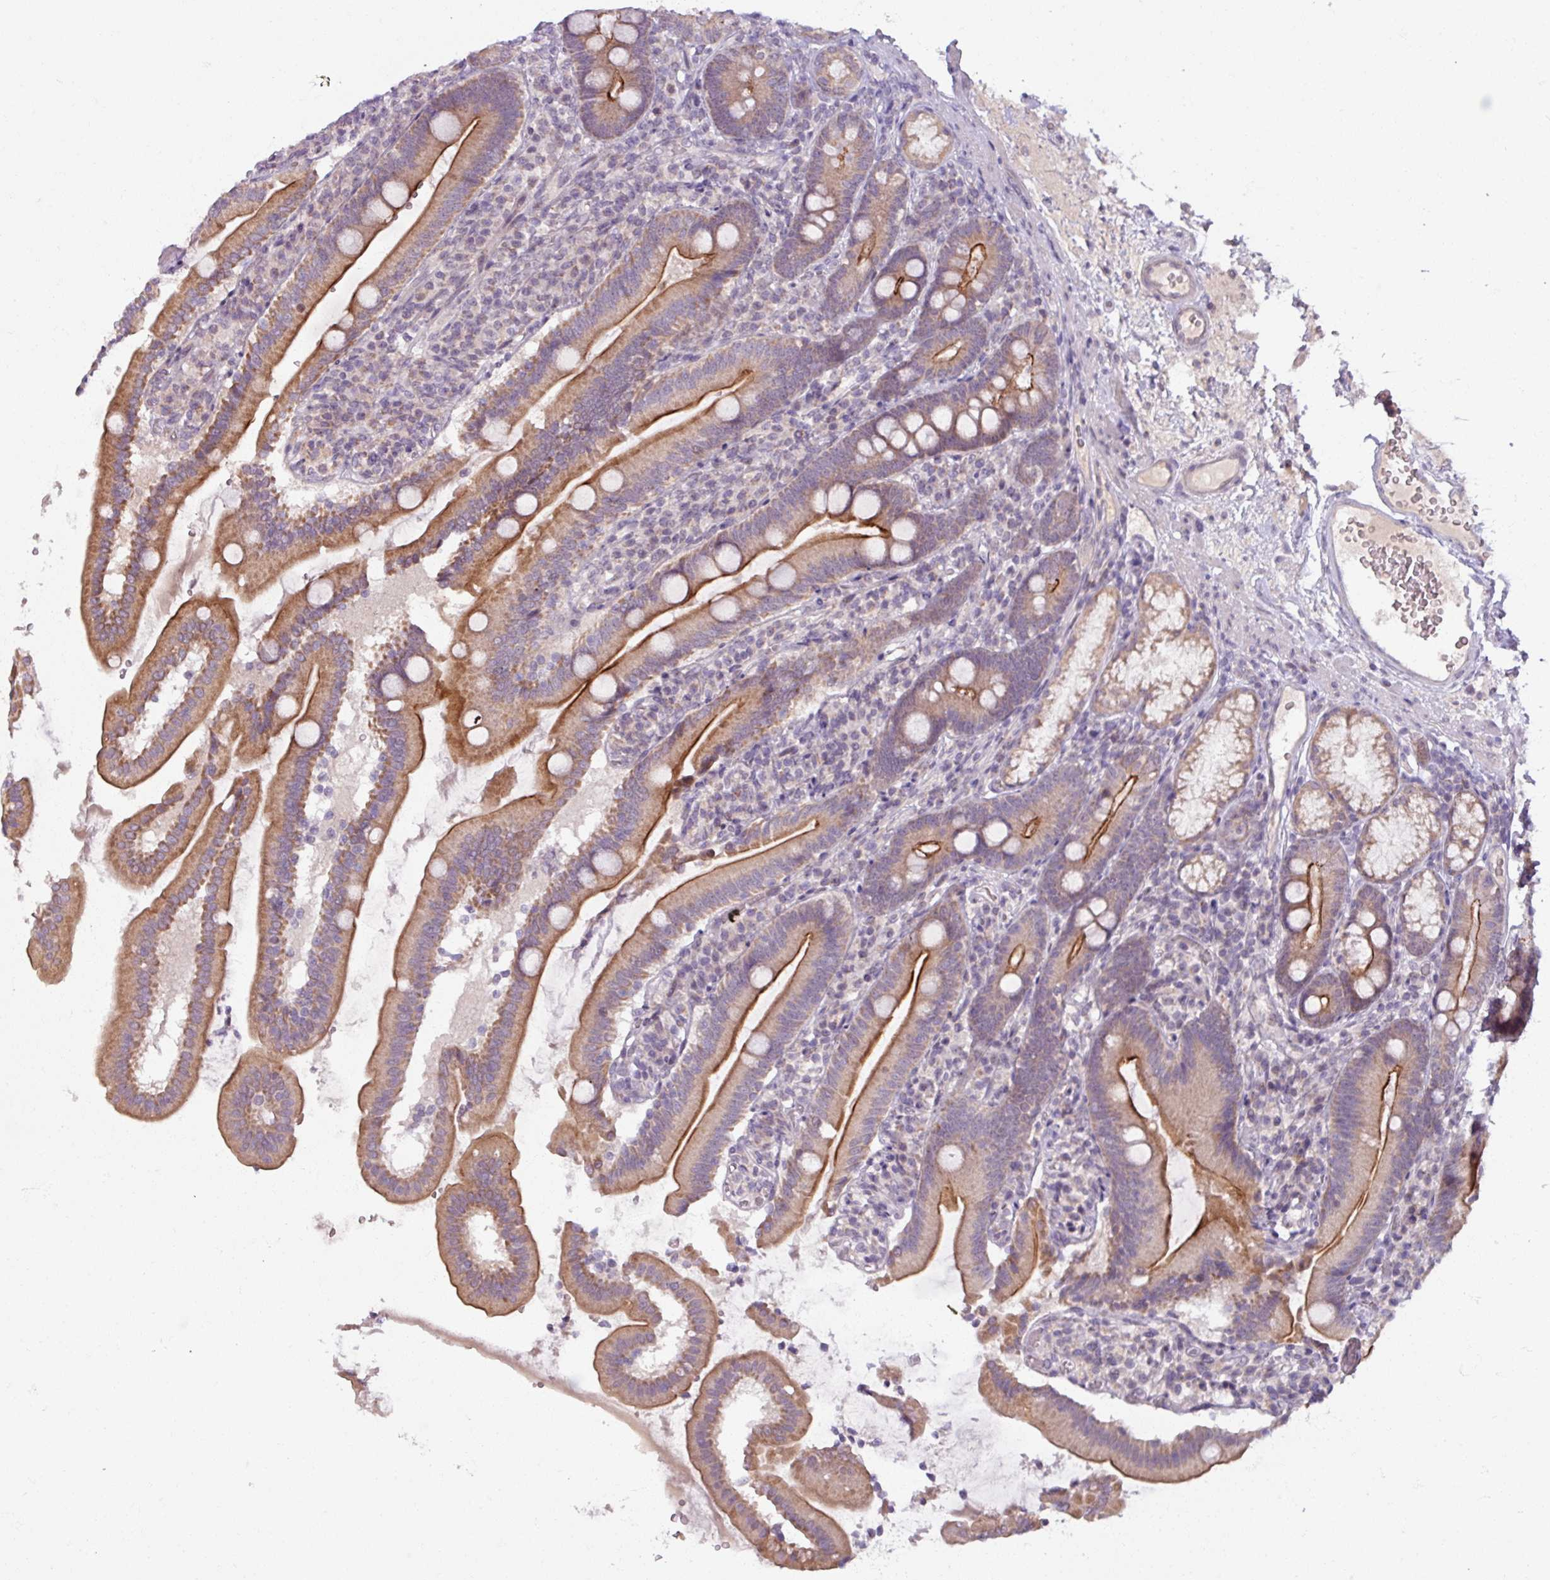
{"staining": {"intensity": "strong", "quantity": "25%-75%", "location": "cytoplasmic/membranous"}, "tissue": "duodenum", "cell_type": "Glandular cells", "image_type": "normal", "snomed": [{"axis": "morphology", "description": "Normal tissue, NOS"}, {"axis": "topography", "description": "Duodenum"}], "caption": "A high amount of strong cytoplasmic/membranous positivity is appreciated in approximately 25%-75% of glandular cells in unremarkable duodenum. Nuclei are stained in blue.", "gene": "OGFOD3", "patient": {"sex": "female", "age": 67}}